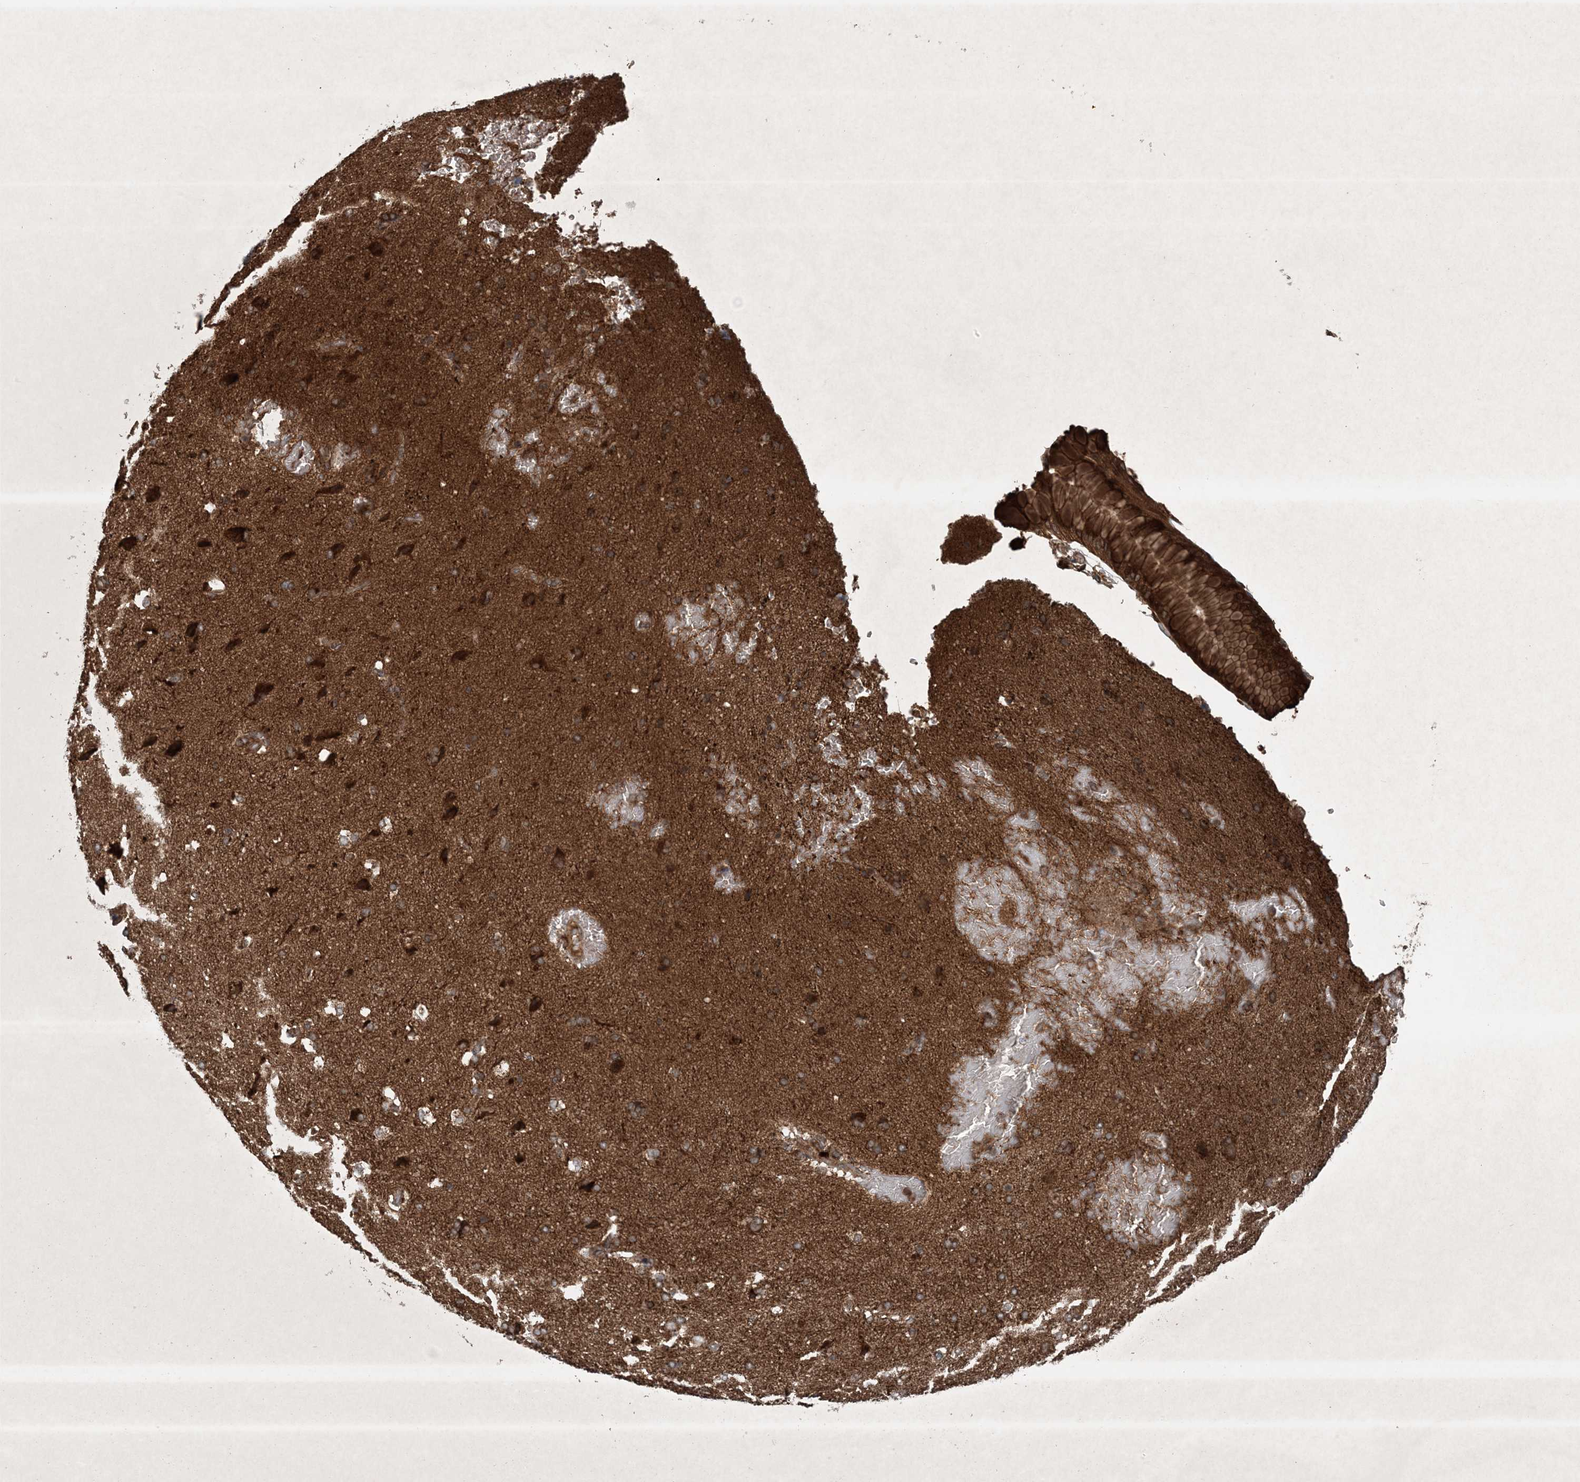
{"staining": {"intensity": "strong", "quantity": ">75%", "location": "cytoplasmic/membranous"}, "tissue": "glioma", "cell_type": "Tumor cells", "image_type": "cancer", "snomed": [{"axis": "morphology", "description": "Glioma, malignant, High grade"}, {"axis": "topography", "description": "Brain"}], "caption": "Human malignant high-grade glioma stained for a protein (brown) shows strong cytoplasmic/membranous positive positivity in approximately >75% of tumor cells.", "gene": "GNG5", "patient": {"sex": "female", "age": 58}}